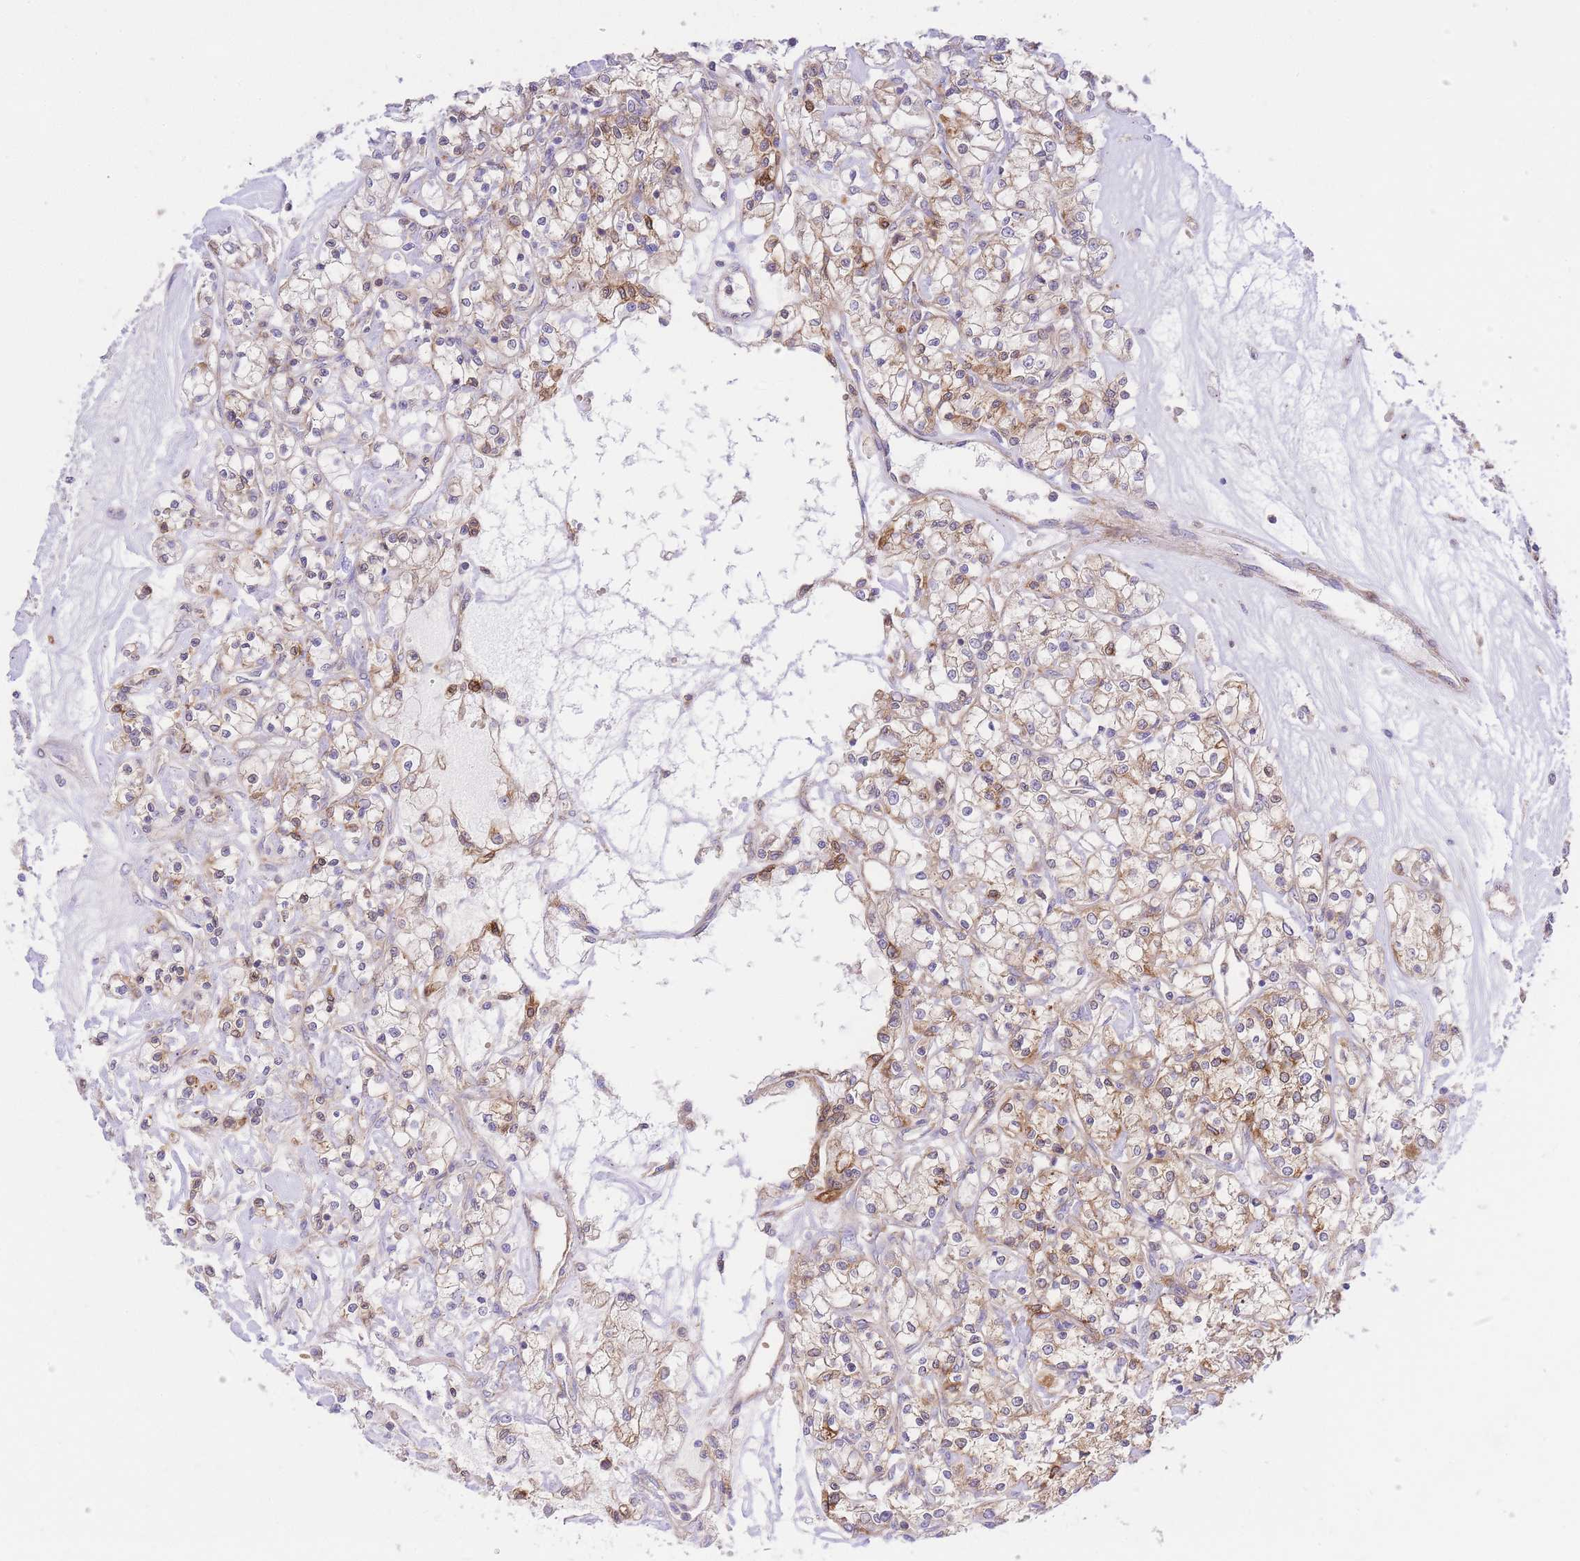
{"staining": {"intensity": "strong", "quantity": ">75%", "location": "cytoplasmic/membranous"}, "tissue": "renal cancer", "cell_type": "Tumor cells", "image_type": "cancer", "snomed": [{"axis": "morphology", "description": "Adenocarcinoma, NOS"}, {"axis": "topography", "description": "Kidney"}], "caption": "Renal cancer was stained to show a protein in brown. There is high levels of strong cytoplasmic/membranous expression in about >75% of tumor cells.", "gene": "INSYN2B", "patient": {"sex": "female", "age": 59}}